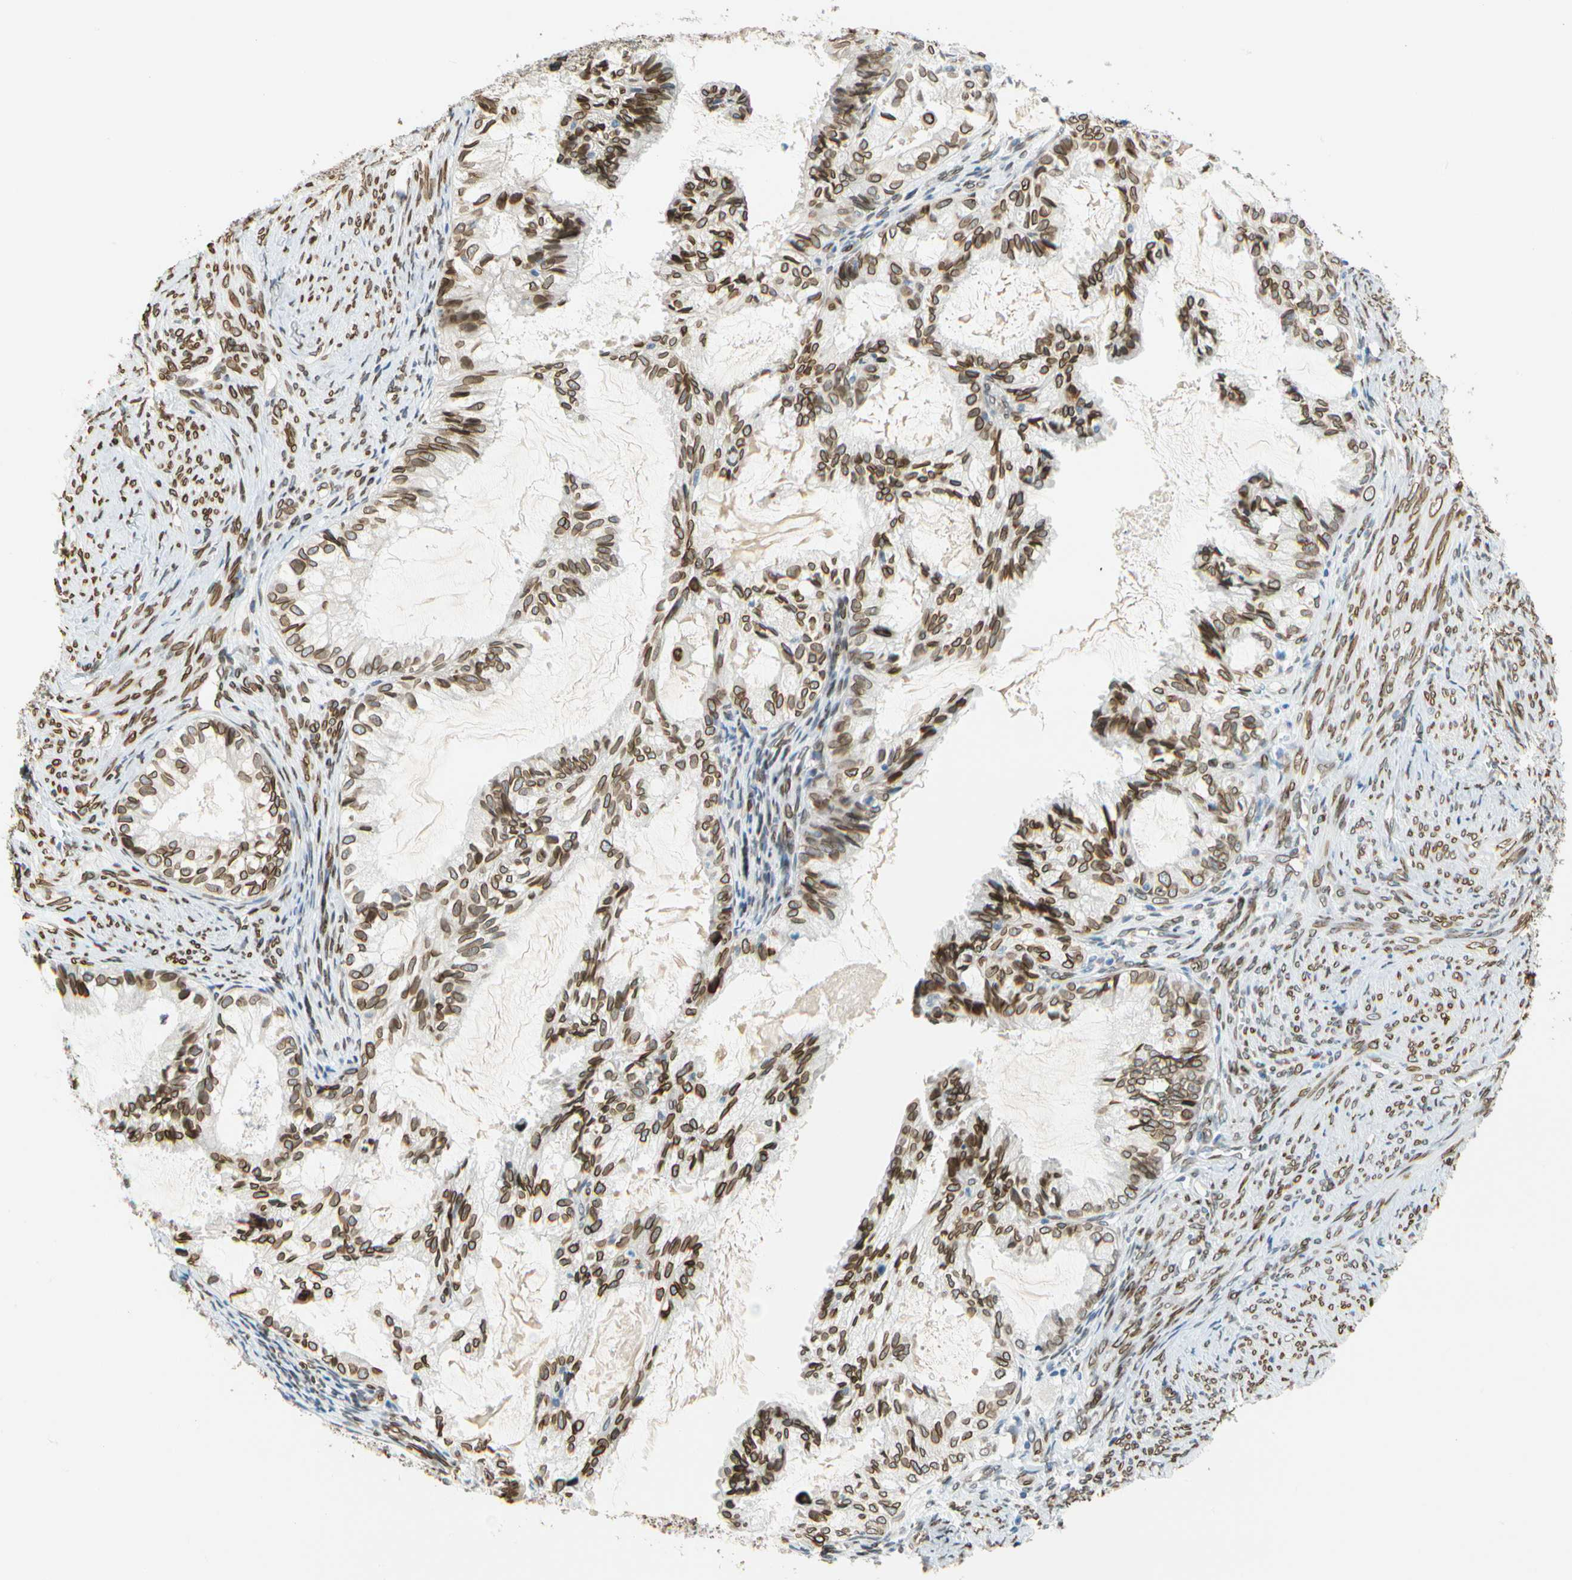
{"staining": {"intensity": "moderate", "quantity": ">75%", "location": "cytoplasmic/membranous,nuclear"}, "tissue": "cervical cancer", "cell_type": "Tumor cells", "image_type": "cancer", "snomed": [{"axis": "morphology", "description": "Normal tissue, NOS"}, {"axis": "morphology", "description": "Adenocarcinoma, NOS"}, {"axis": "topography", "description": "Cervix"}, {"axis": "topography", "description": "Endometrium"}], "caption": "Brown immunohistochemical staining in cervical cancer (adenocarcinoma) demonstrates moderate cytoplasmic/membranous and nuclear staining in approximately >75% of tumor cells.", "gene": "SUN1", "patient": {"sex": "female", "age": 86}}